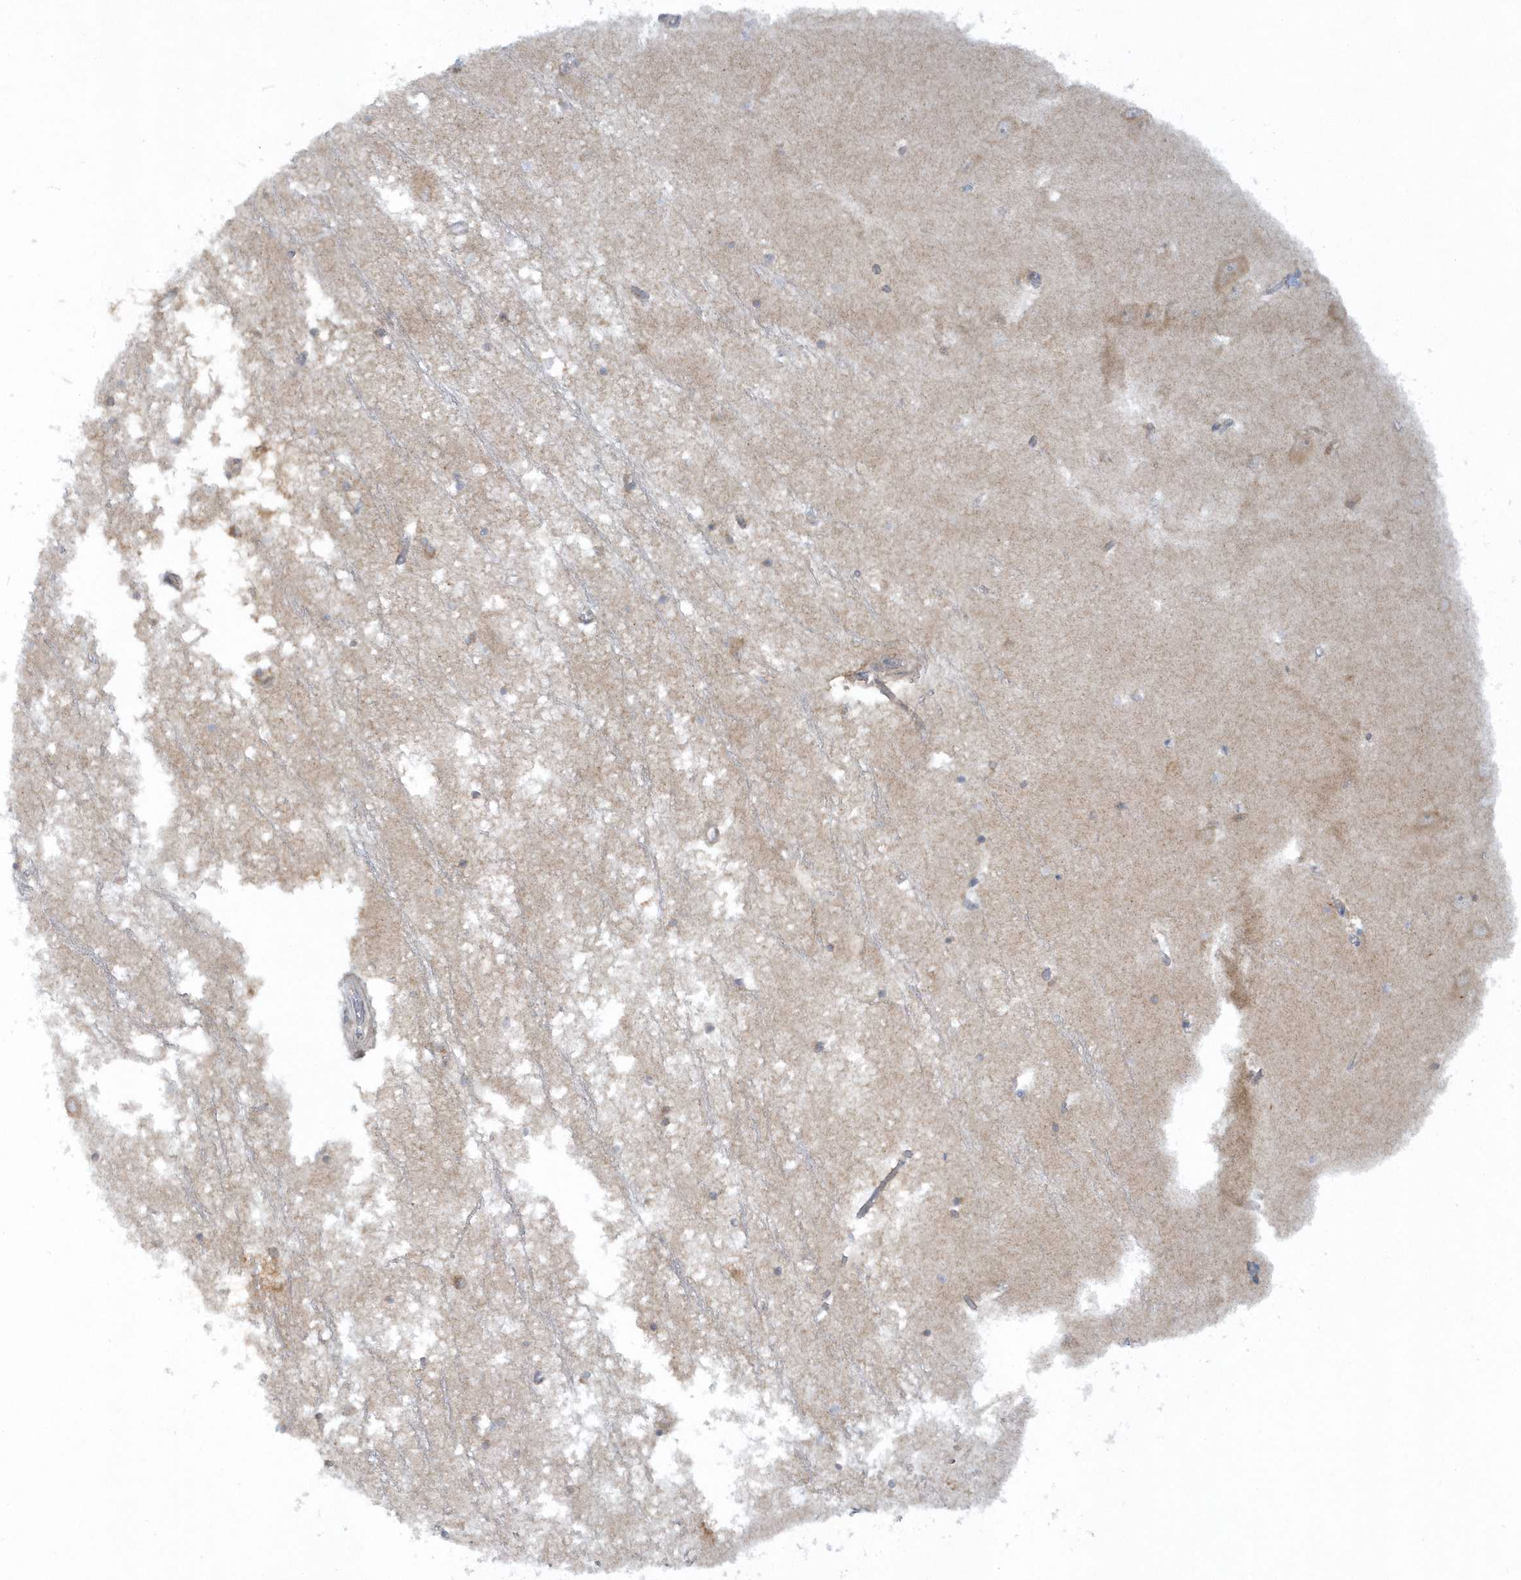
{"staining": {"intensity": "weak", "quantity": "25%-75%", "location": "cytoplasmic/membranous"}, "tissue": "hippocampus", "cell_type": "Glial cells", "image_type": "normal", "snomed": [{"axis": "morphology", "description": "Normal tissue, NOS"}, {"axis": "topography", "description": "Hippocampus"}], "caption": "Hippocampus stained for a protein displays weak cytoplasmic/membranous positivity in glial cells.", "gene": "CNOT10", "patient": {"sex": "male", "age": 70}}